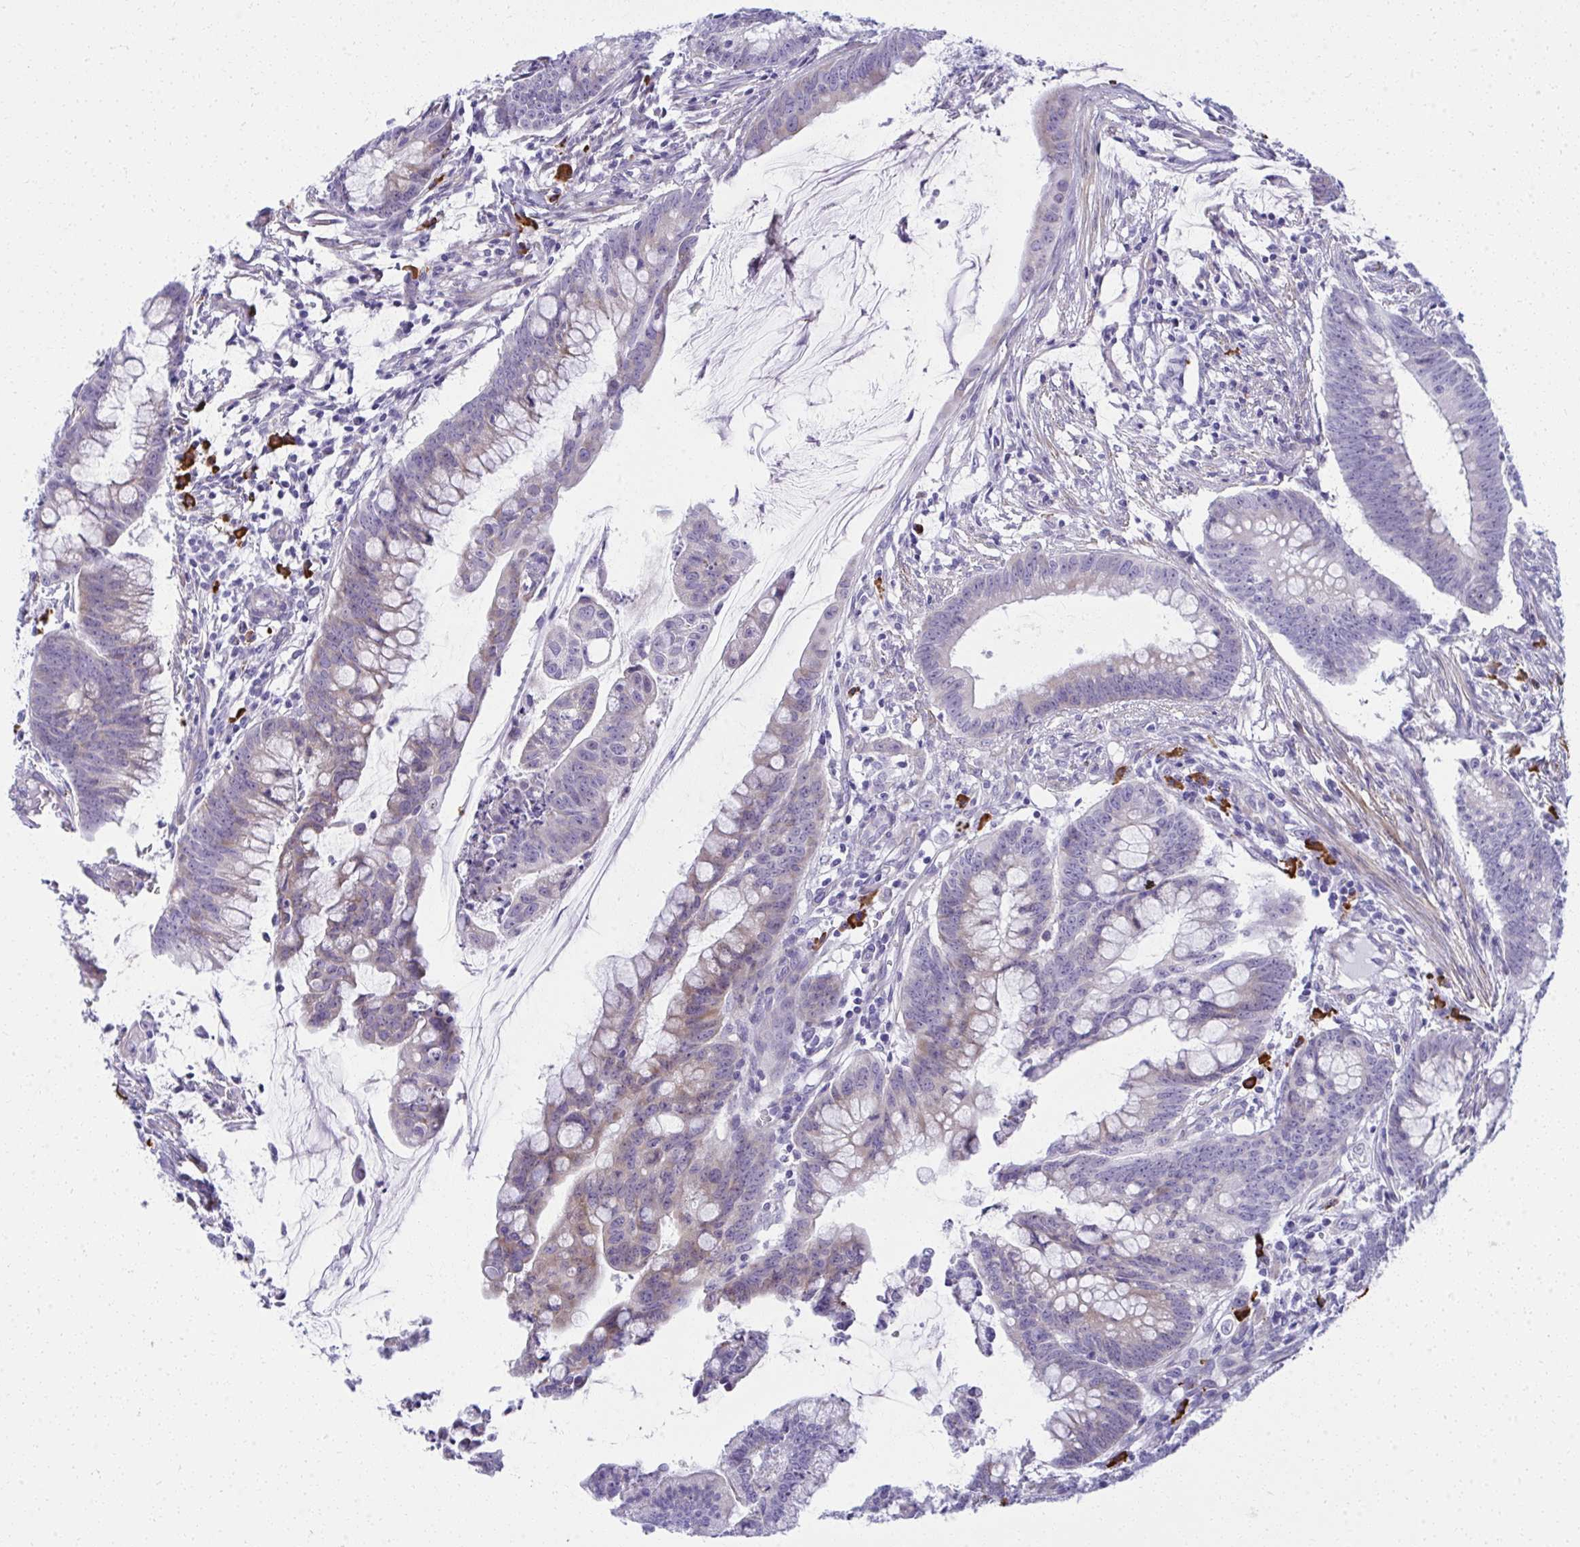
{"staining": {"intensity": "weak", "quantity": "<25%", "location": "cytoplasmic/membranous"}, "tissue": "colorectal cancer", "cell_type": "Tumor cells", "image_type": "cancer", "snomed": [{"axis": "morphology", "description": "Adenocarcinoma, NOS"}, {"axis": "topography", "description": "Colon"}], "caption": "The photomicrograph reveals no staining of tumor cells in colorectal adenocarcinoma.", "gene": "PUS7L", "patient": {"sex": "male", "age": 62}}